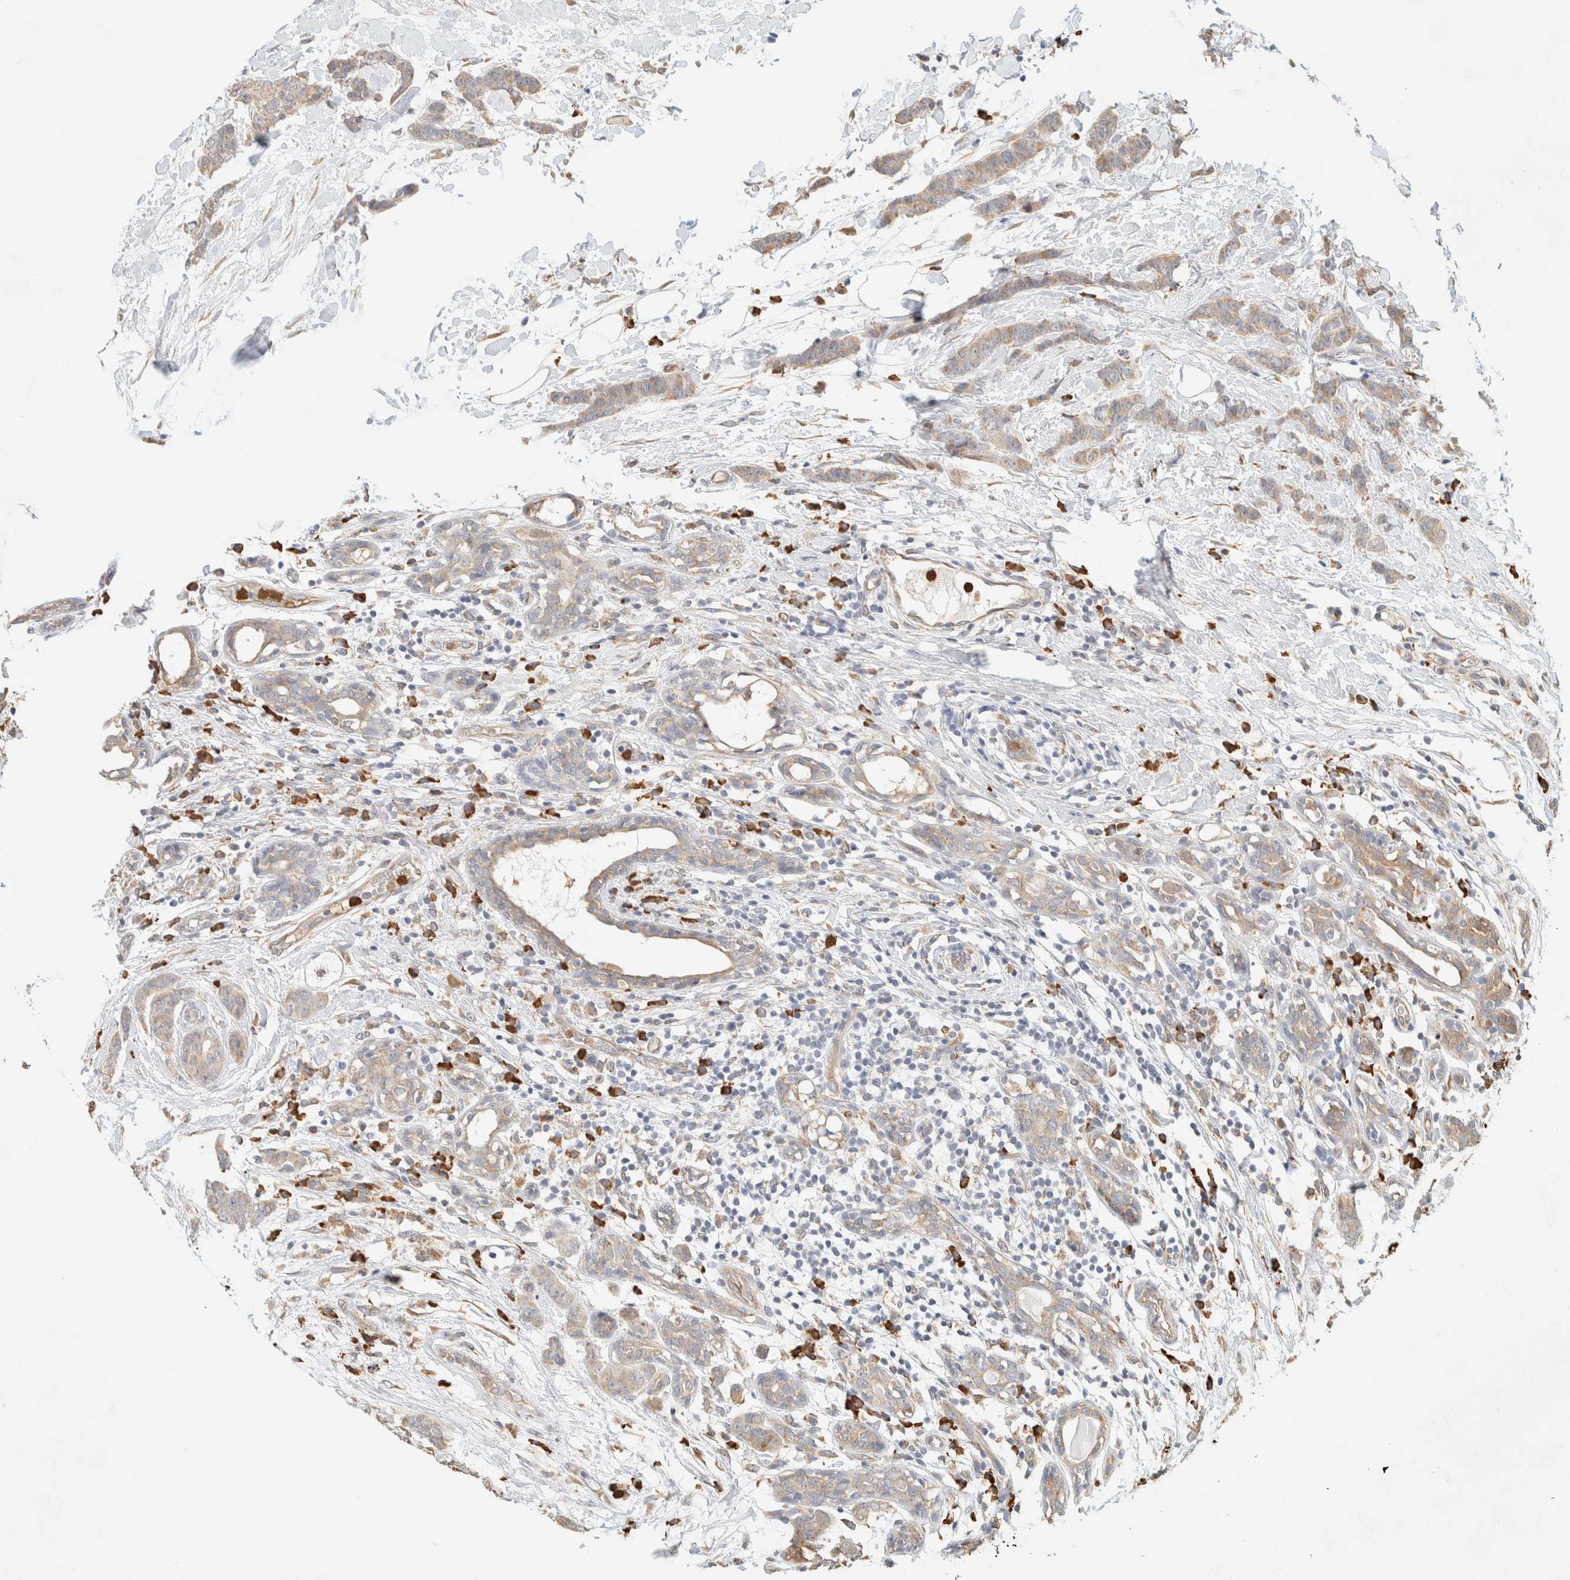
{"staining": {"intensity": "weak", "quantity": ">75%", "location": "cytoplasmic/membranous"}, "tissue": "breast cancer", "cell_type": "Tumor cells", "image_type": "cancer", "snomed": [{"axis": "morphology", "description": "Normal tissue, NOS"}, {"axis": "morphology", "description": "Duct carcinoma"}, {"axis": "topography", "description": "Breast"}], "caption": "Protein staining of intraductal carcinoma (breast) tissue shows weak cytoplasmic/membranous positivity in about >75% of tumor cells.", "gene": "TTC3", "patient": {"sex": "female", "age": 40}}